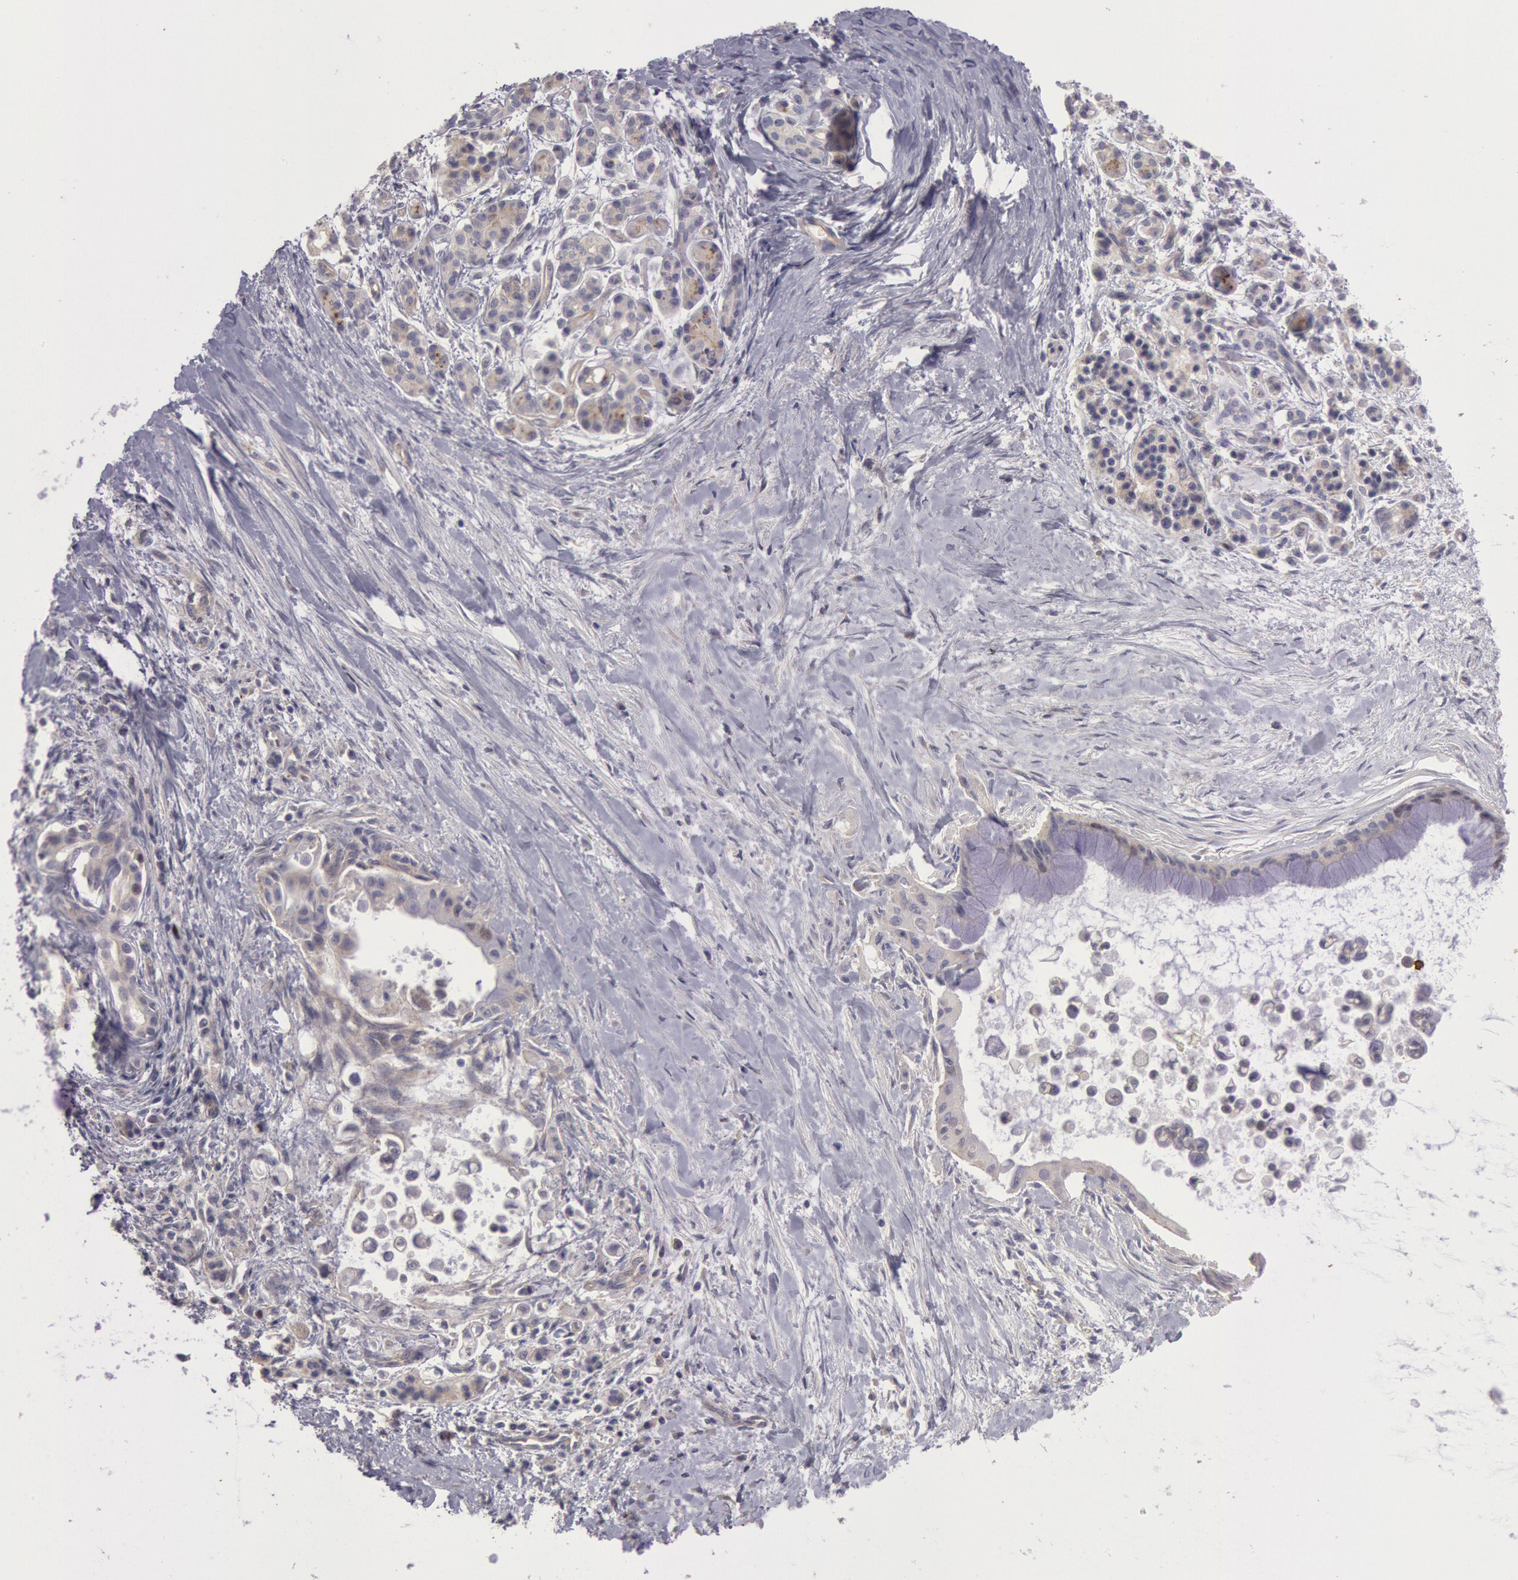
{"staining": {"intensity": "negative", "quantity": "none", "location": "none"}, "tissue": "pancreatic cancer", "cell_type": "Tumor cells", "image_type": "cancer", "snomed": [{"axis": "morphology", "description": "Adenocarcinoma, NOS"}, {"axis": "topography", "description": "Pancreas"}], "caption": "Immunohistochemistry (IHC) histopathology image of neoplastic tissue: pancreatic cancer (adenocarcinoma) stained with DAB (3,3'-diaminobenzidine) shows no significant protein expression in tumor cells.", "gene": "AMOTL1", "patient": {"sex": "male", "age": 59}}